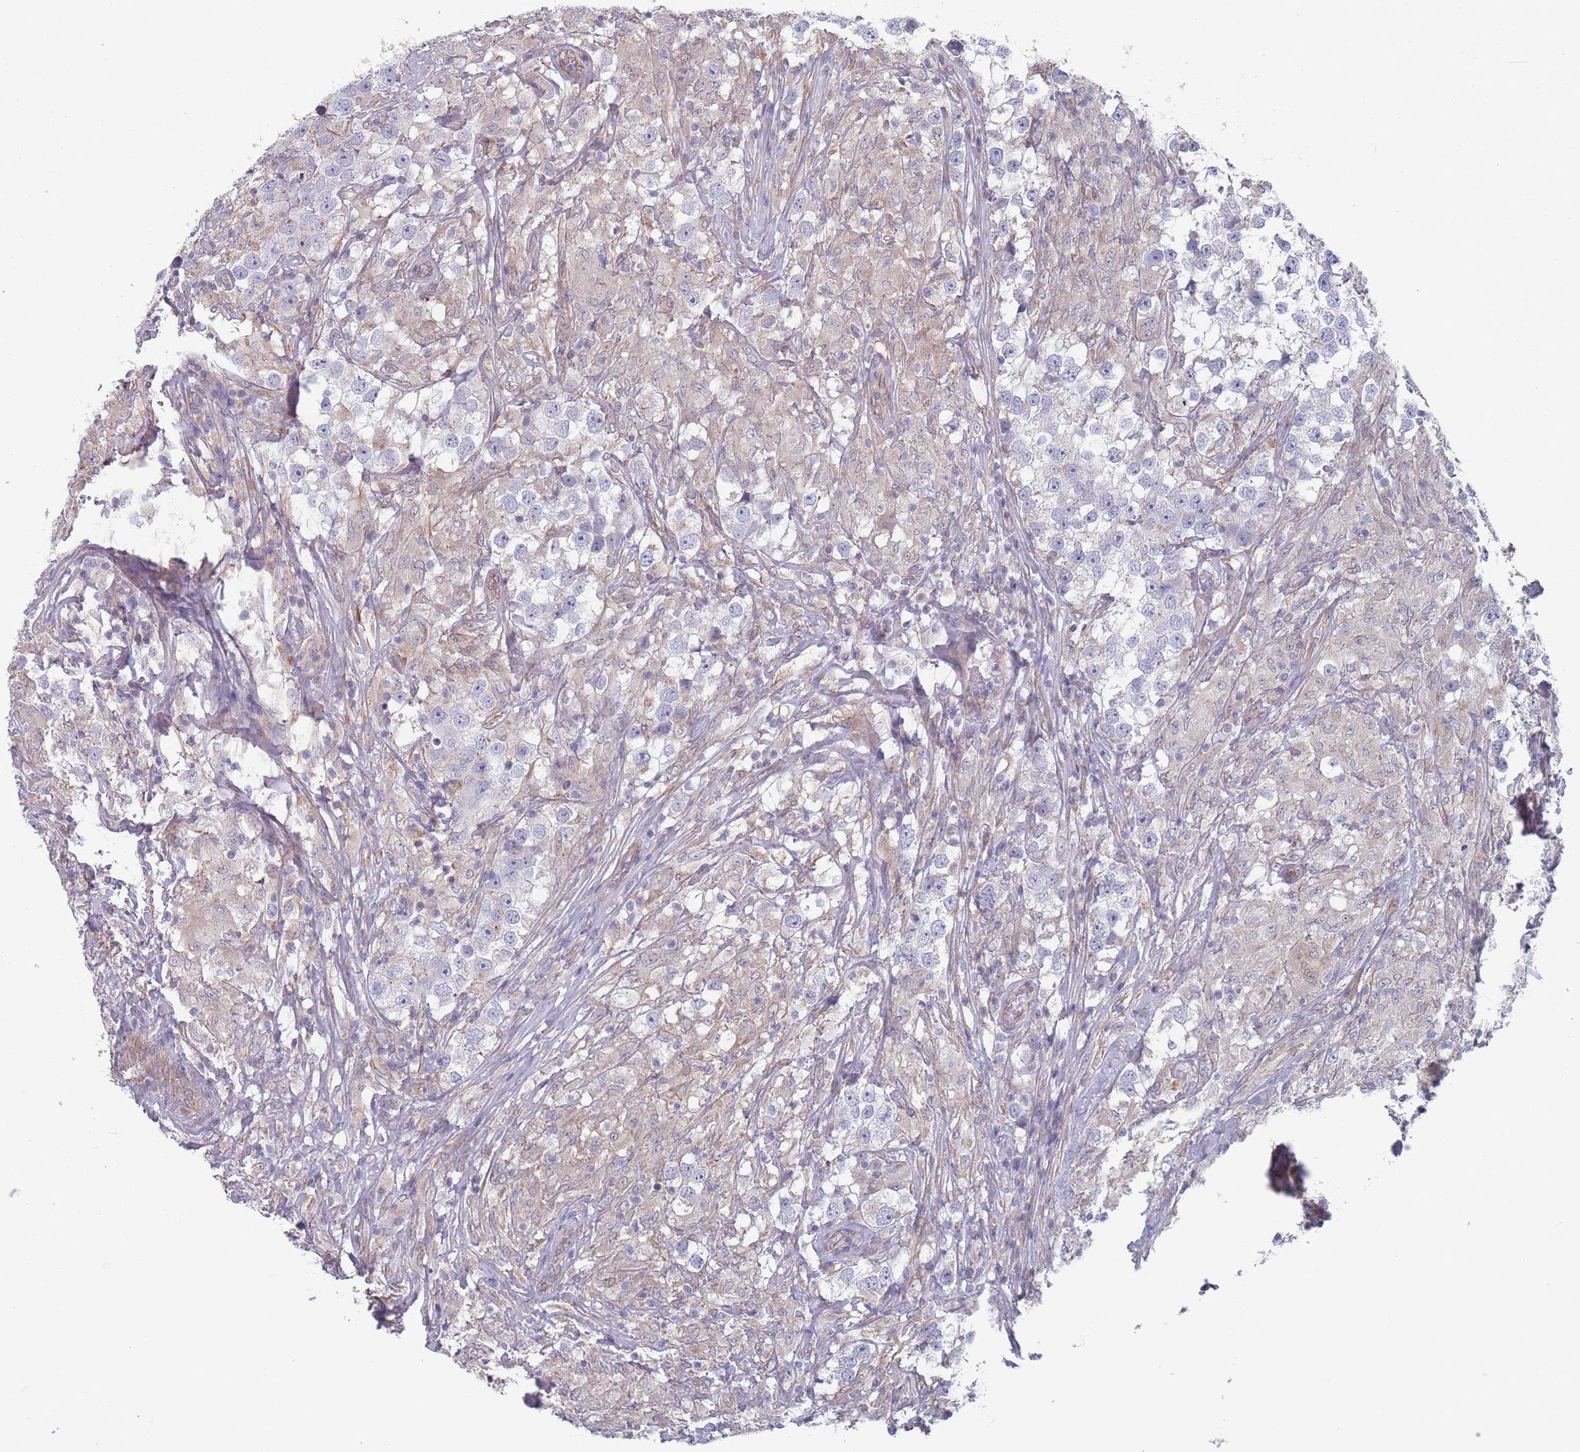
{"staining": {"intensity": "negative", "quantity": "none", "location": "none"}, "tissue": "testis cancer", "cell_type": "Tumor cells", "image_type": "cancer", "snomed": [{"axis": "morphology", "description": "Seminoma, NOS"}, {"axis": "topography", "description": "Testis"}], "caption": "Human seminoma (testis) stained for a protein using immunohistochemistry (IHC) displays no staining in tumor cells.", "gene": "SLC1A6", "patient": {"sex": "male", "age": 46}}